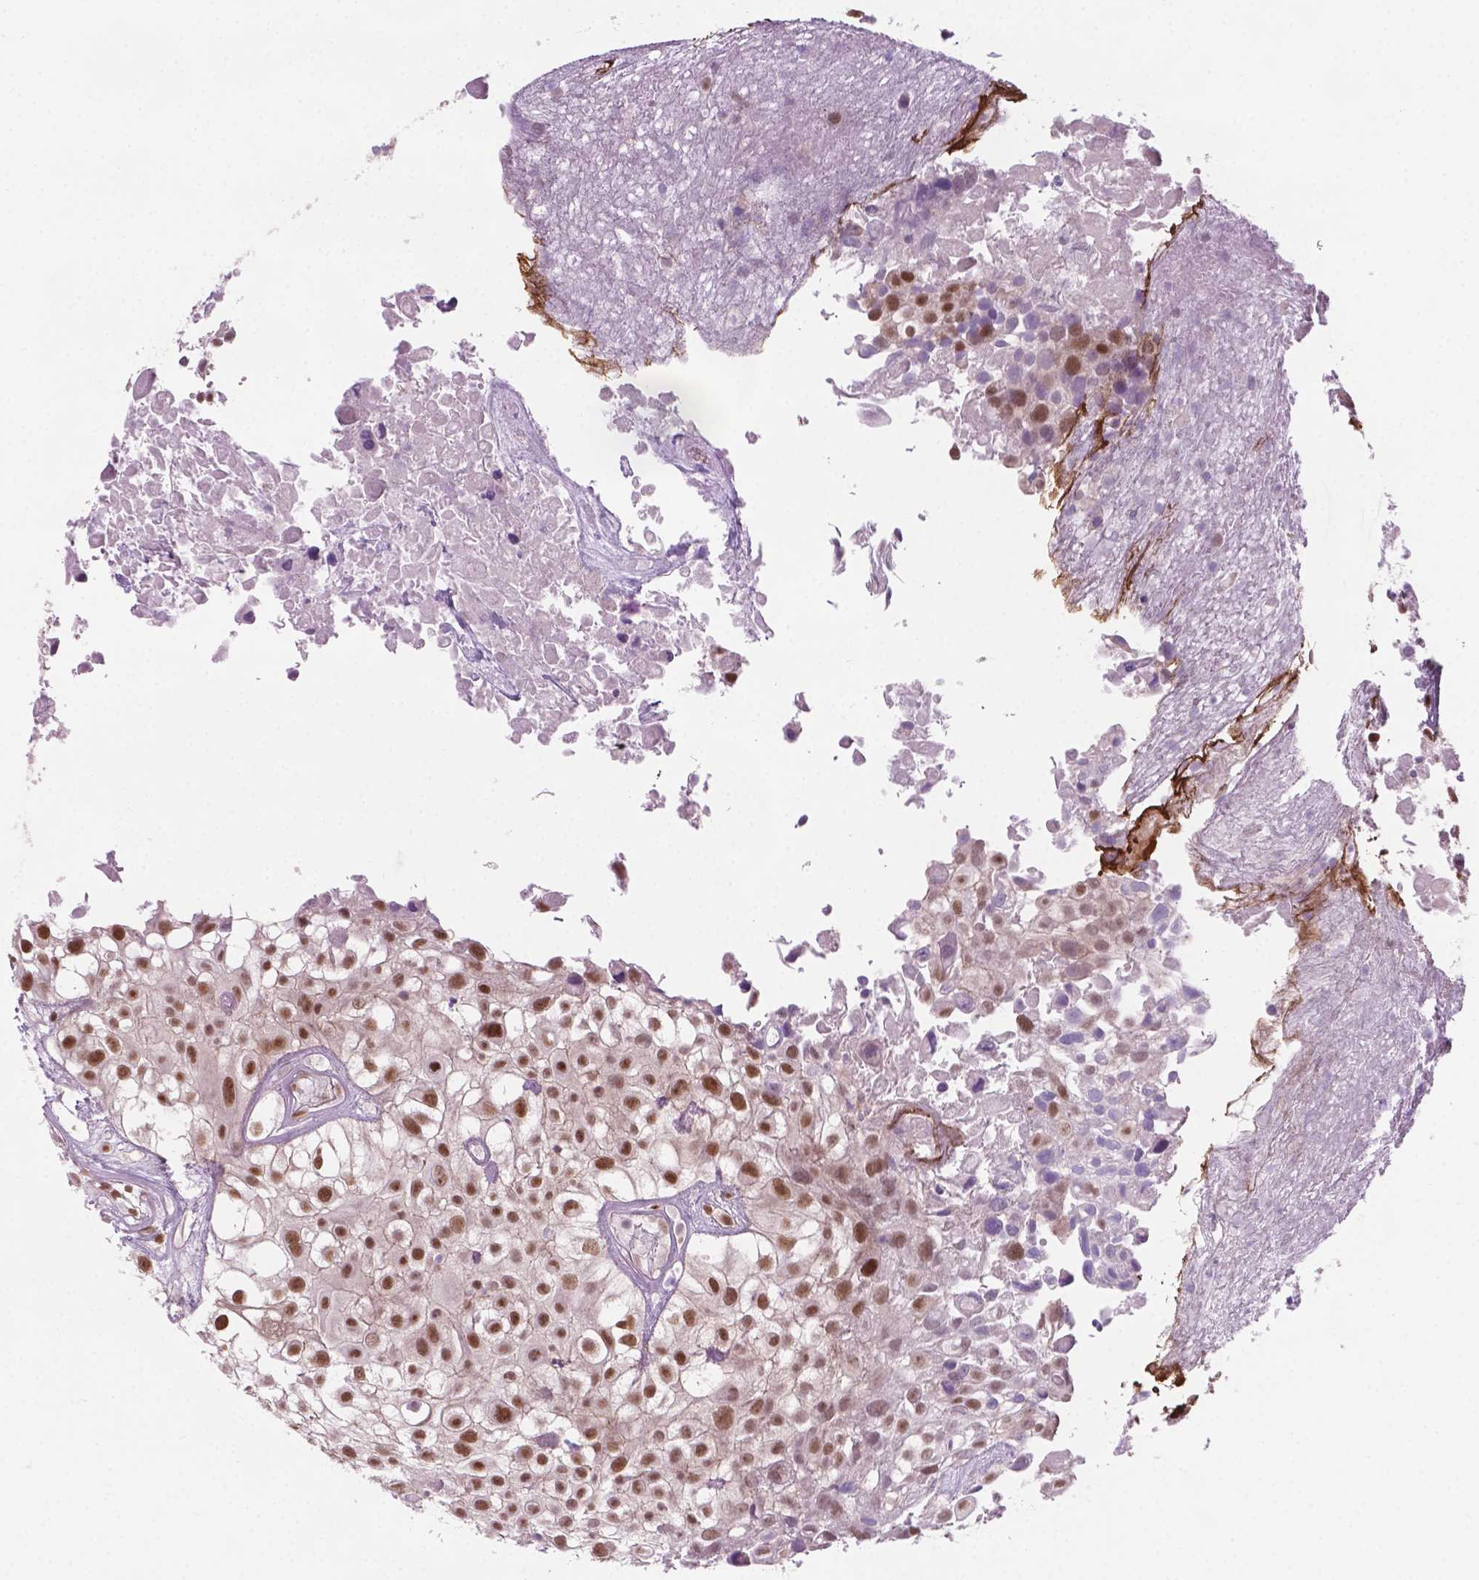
{"staining": {"intensity": "moderate", "quantity": ">75%", "location": "nuclear"}, "tissue": "urothelial cancer", "cell_type": "Tumor cells", "image_type": "cancer", "snomed": [{"axis": "morphology", "description": "Urothelial carcinoma, High grade"}, {"axis": "topography", "description": "Urinary bladder"}], "caption": "DAB immunohistochemical staining of urothelial cancer exhibits moderate nuclear protein staining in about >75% of tumor cells.", "gene": "PHAX", "patient": {"sex": "male", "age": 56}}